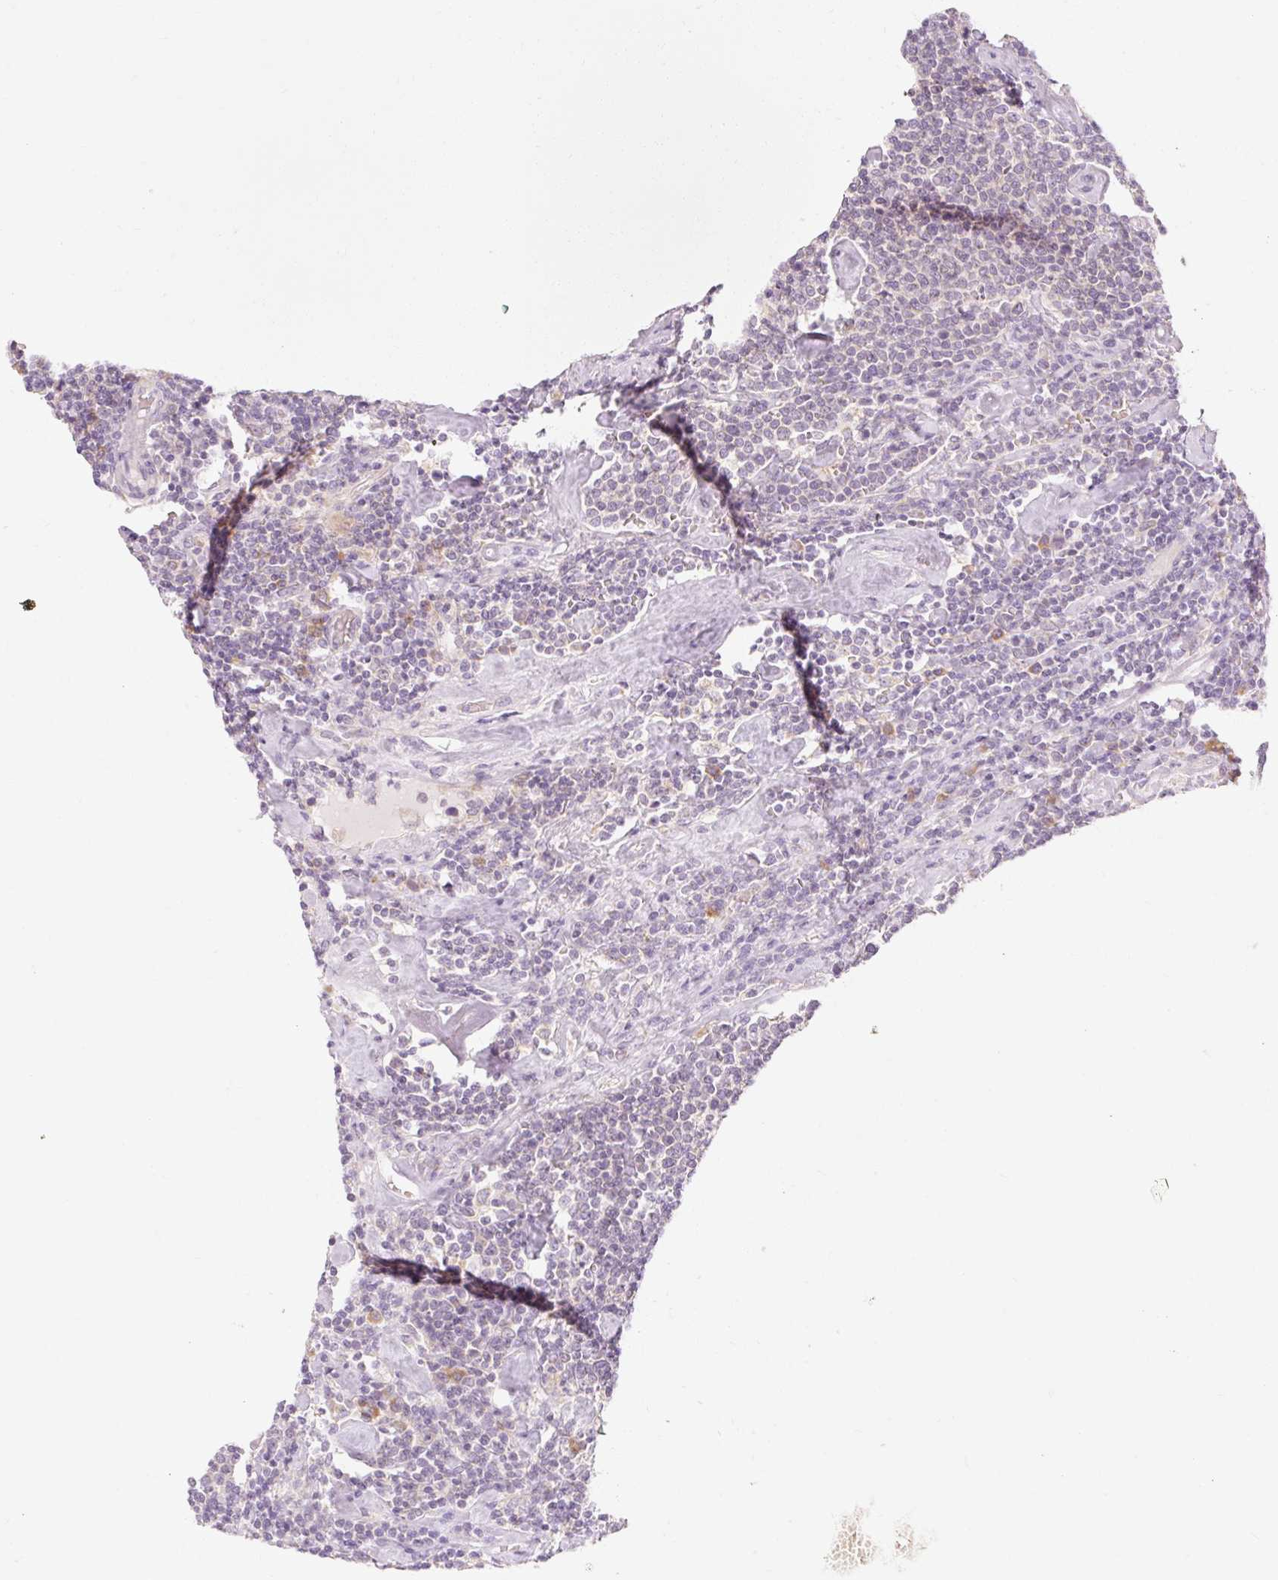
{"staining": {"intensity": "negative", "quantity": "none", "location": "none"}, "tissue": "lymphoma", "cell_type": "Tumor cells", "image_type": "cancer", "snomed": [{"axis": "morphology", "description": "Malignant lymphoma, non-Hodgkin's type, High grade"}, {"axis": "topography", "description": "Lymph node"}], "caption": "Histopathology image shows no significant protein positivity in tumor cells of high-grade malignant lymphoma, non-Hodgkin's type.", "gene": "MYO1D", "patient": {"sex": "male", "age": 61}}